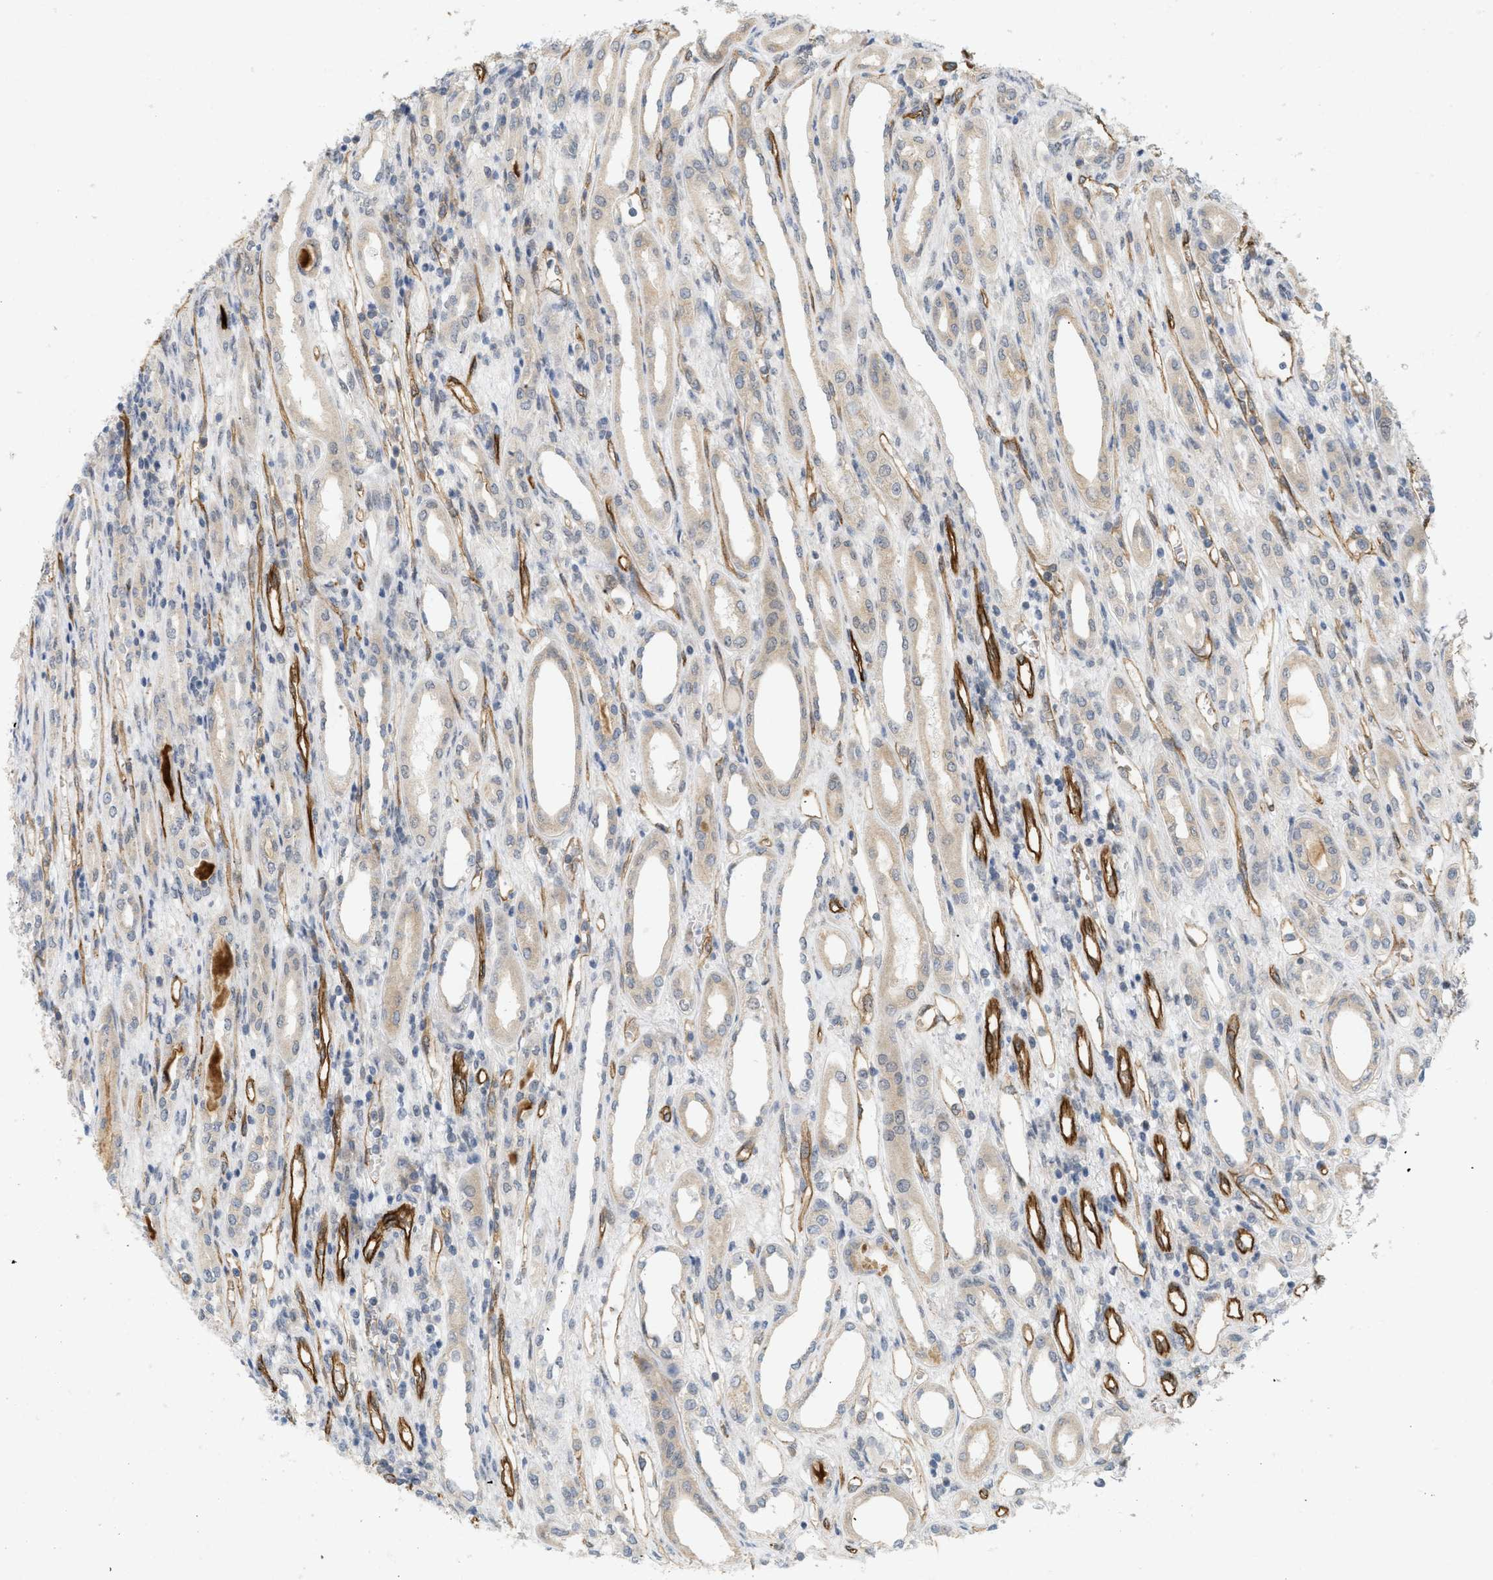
{"staining": {"intensity": "negative", "quantity": "none", "location": "none"}, "tissue": "renal cancer", "cell_type": "Tumor cells", "image_type": "cancer", "snomed": [{"axis": "morphology", "description": "Adenocarcinoma, NOS"}, {"axis": "topography", "description": "Kidney"}], "caption": "This image is of adenocarcinoma (renal) stained with IHC to label a protein in brown with the nuclei are counter-stained blue. There is no expression in tumor cells.", "gene": "PALMD", "patient": {"sex": "female", "age": 54}}